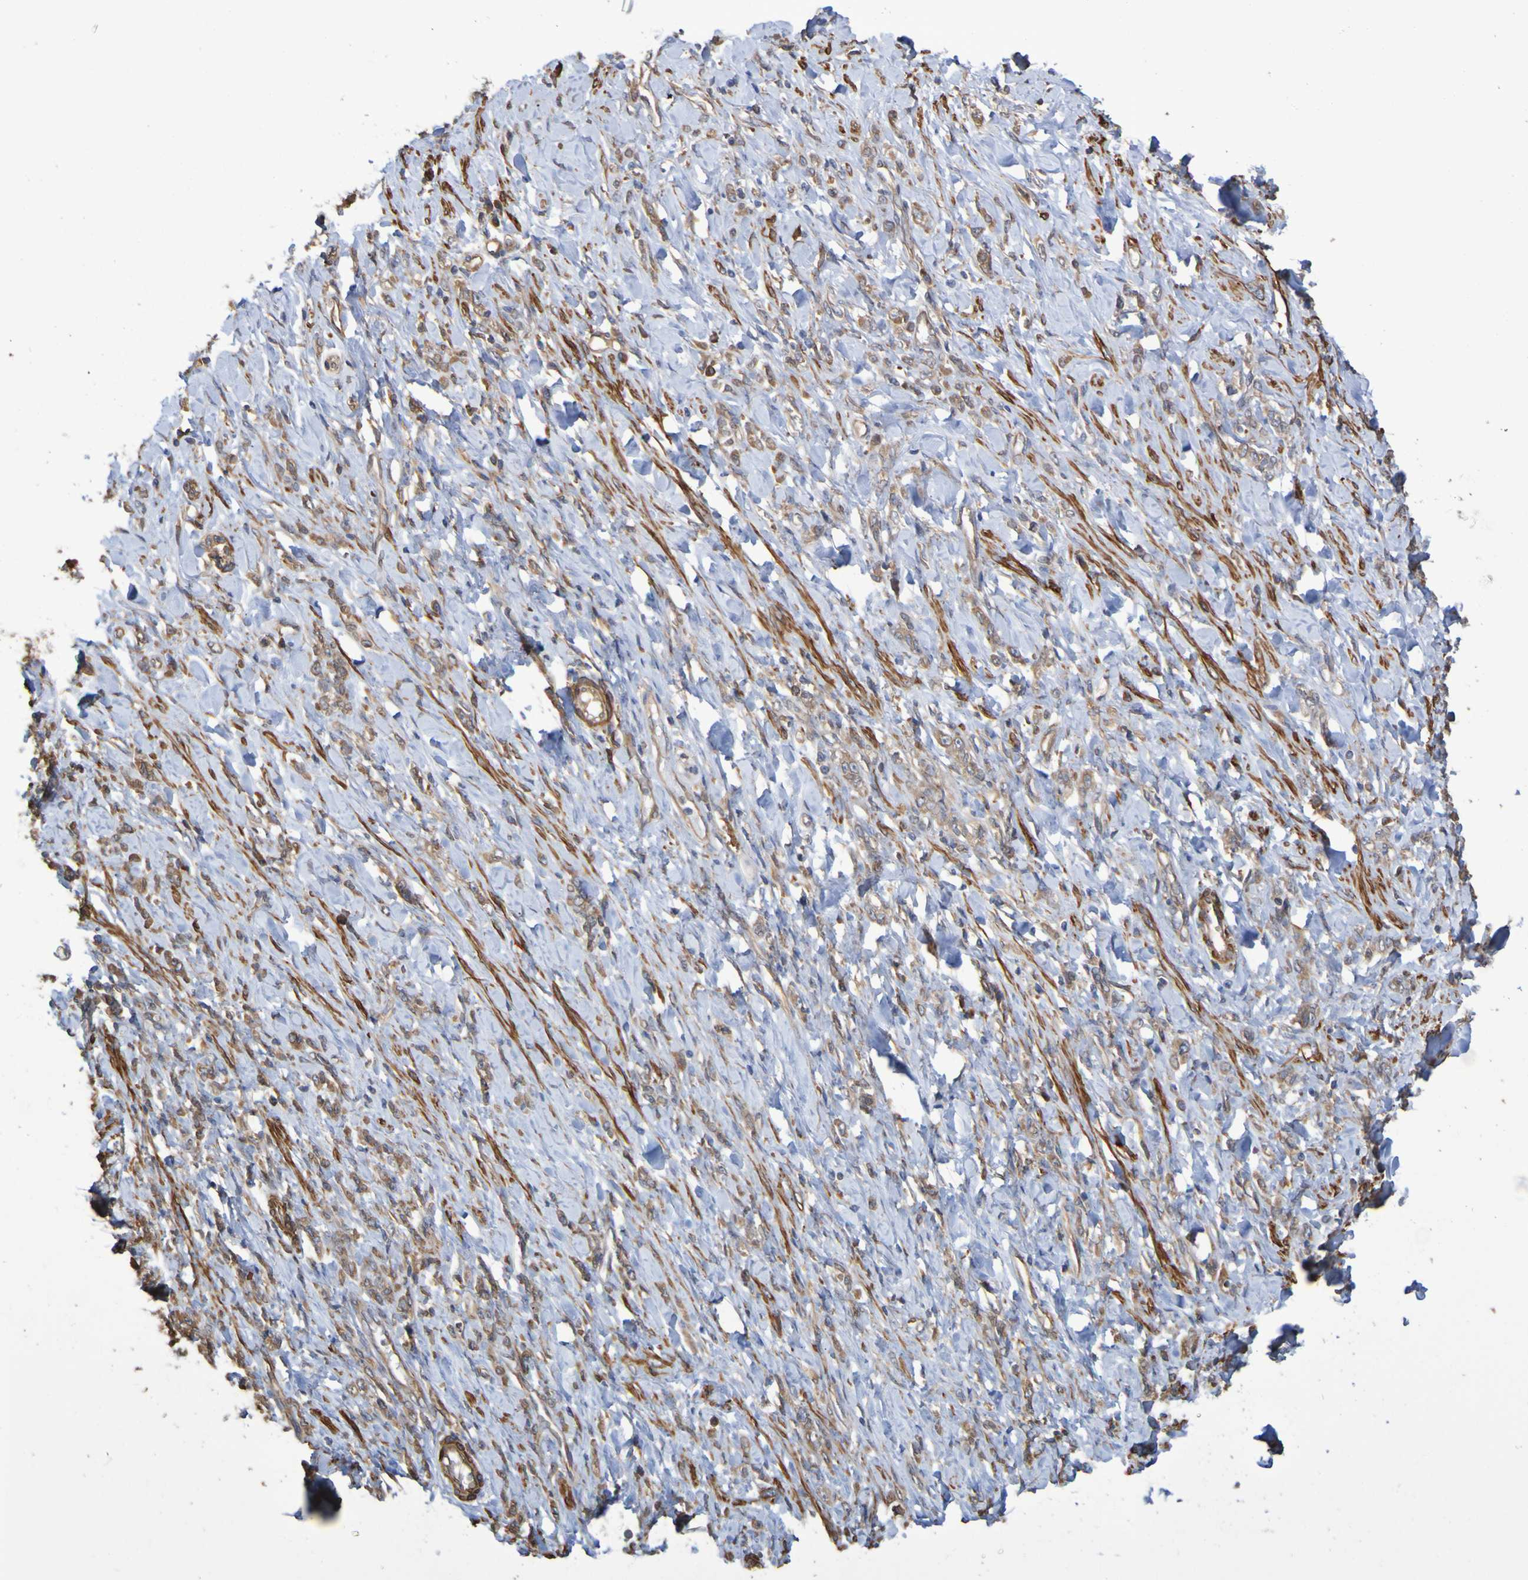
{"staining": {"intensity": "weak", "quantity": ">75%", "location": "cytoplasmic/membranous"}, "tissue": "stomach cancer", "cell_type": "Tumor cells", "image_type": "cancer", "snomed": [{"axis": "morphology", "description": "Adenocarcinoma, NOS"}, {"axis": "topography", "description": "Stomach"}], "caption": "This is an image of IHC staining of stomach cancer (adenocarcinoma), which shows weak positivity in the cytoplasmic/membranous of tumor cells.", "gene": "RAB11A", "patient": {"sex": "male", "age": 82}}